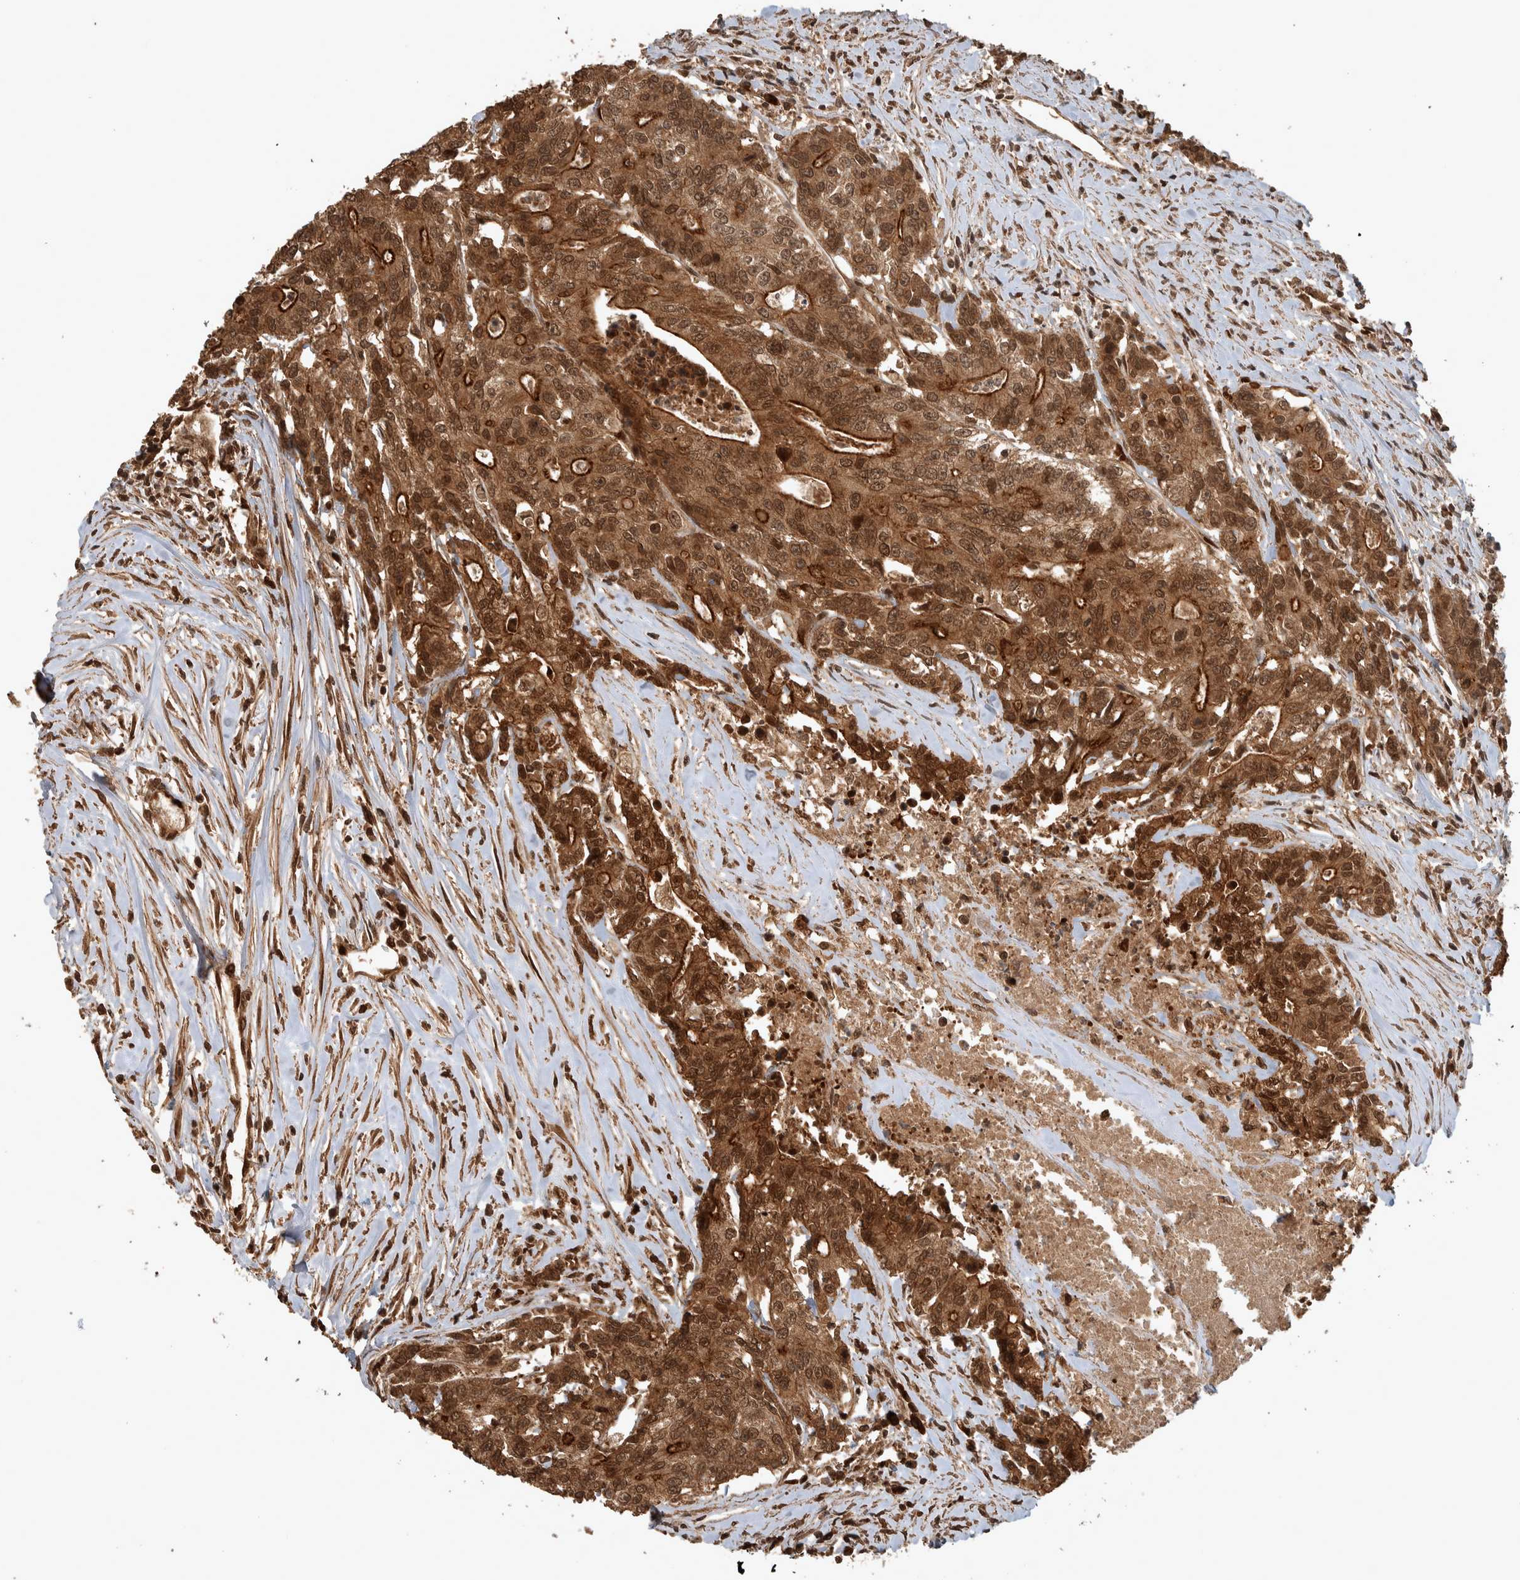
{"staining": {"intensity": "moderate", "quantity": ">75%", "location": "cytoplasmic/membranous,nuclear"}, "tissue": "colorectal cancer", "cell_type": "Tumor cells", "image_type": "cancer", "snomed": [{"axis": "morphology", "description": "Adenocarcinoma, NOS"}, {"axis": "topography", "description": "Colon"}], "caption": "Adenocarcinoma (colorectal) stained with a brown dye shows moderate cytoplasmic/membranous and nuclear positive expression in approximately >75% of tumor cells.", "gene": "CNTROB", "patient": {"sex": "female", "age": 77}}